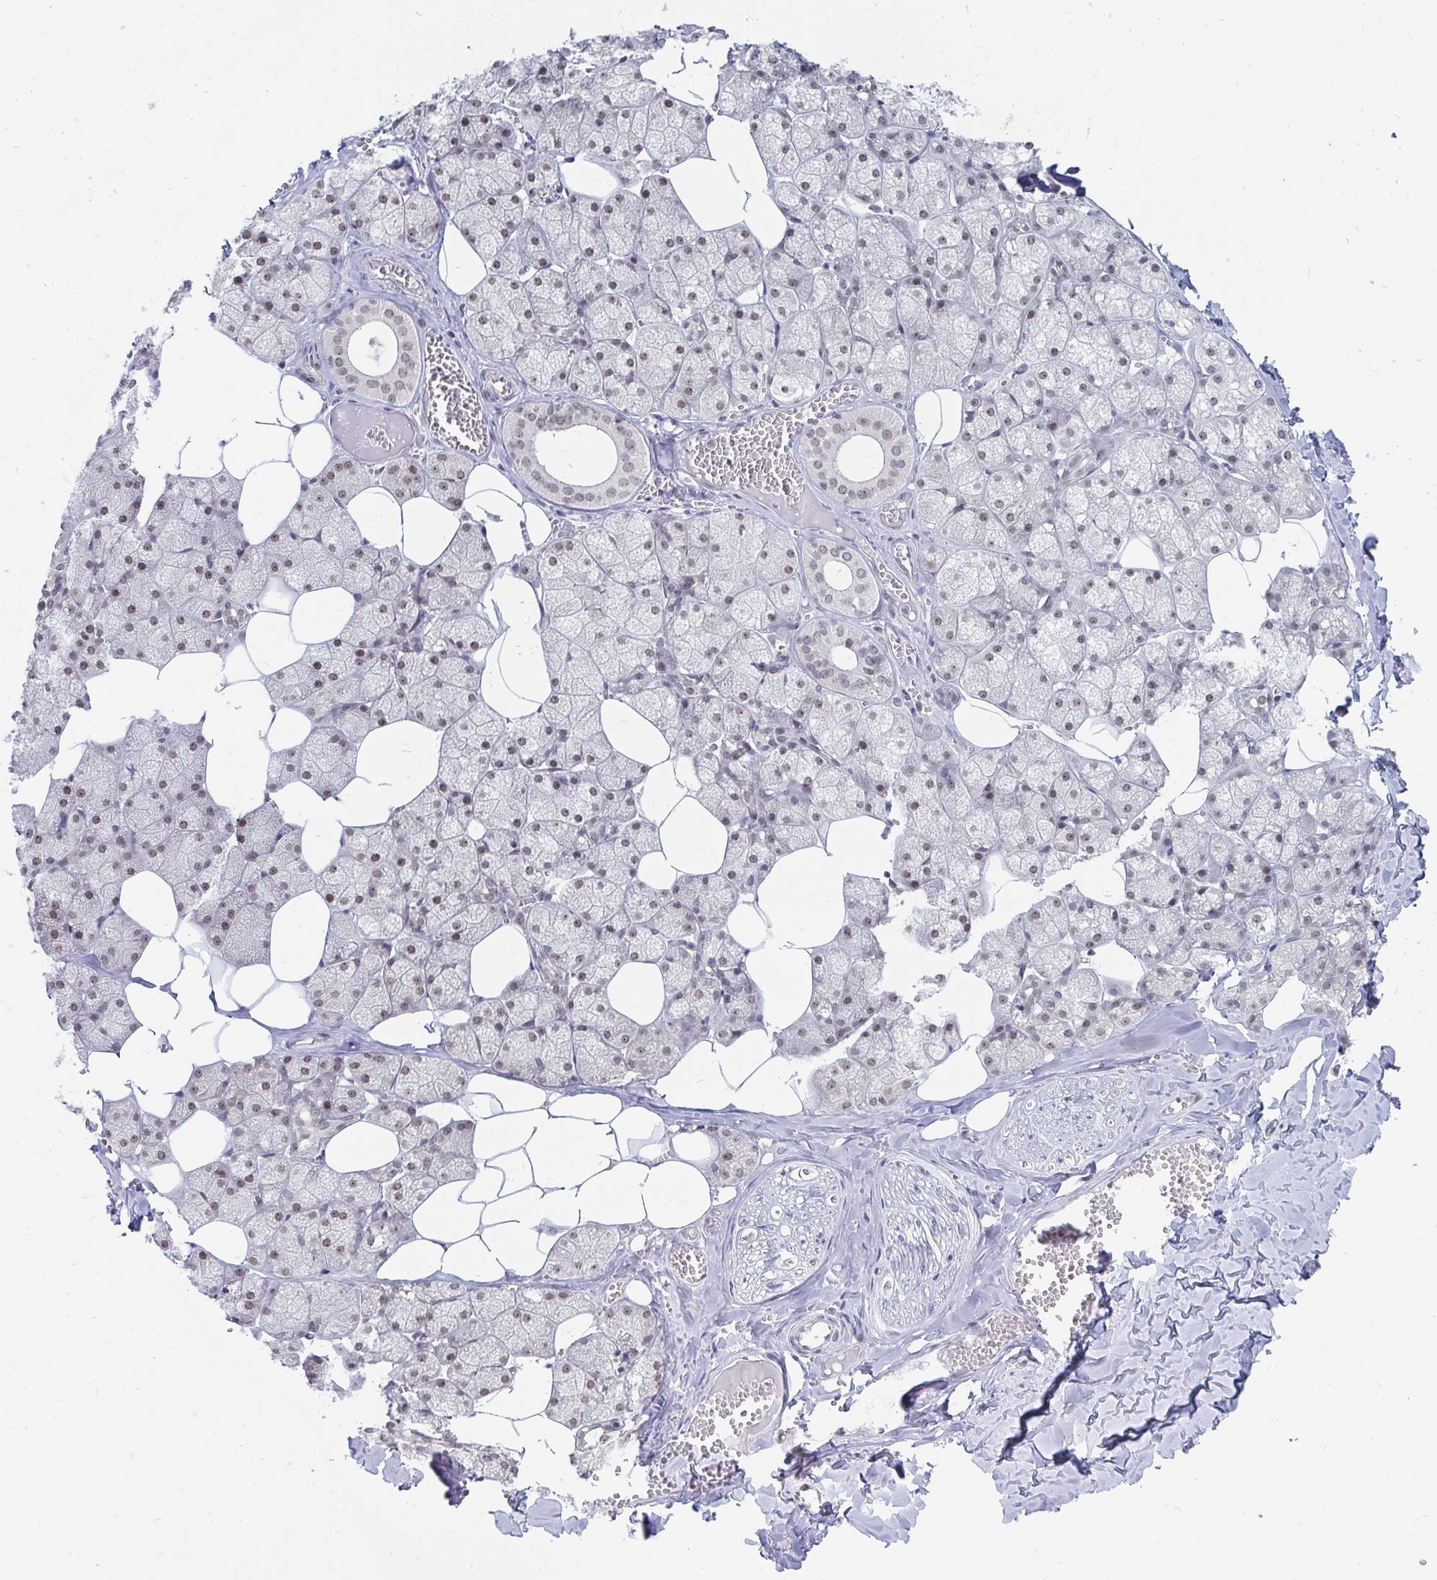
{"staining": {"intensity": "weak", "quantity": ">75%", "location": "nuclear"}, "tissue": "salivary gland", "cell_type": "Glandular cells", "image_type": "normal", "snomed": [{"axis": "morphology", "description": "Normal tissue, NOS"}, {"axis": "topography", "description": "Salivary gland"}, {"axis": "topography", "description": "Peripheral nerve tissue"}], "caption": "Immunohistochemical staining of benign human salivary gland demonstrates low levels of weak nuclear positivity in approximately >75% of glandular cells. The protein of interest is stained brown, and the nuclei are stained in blue (DAB IHC with brightfield microscopy, high magnification).", "gene": "TRIP12", "patient": {"sex": "male", "age": 38}}